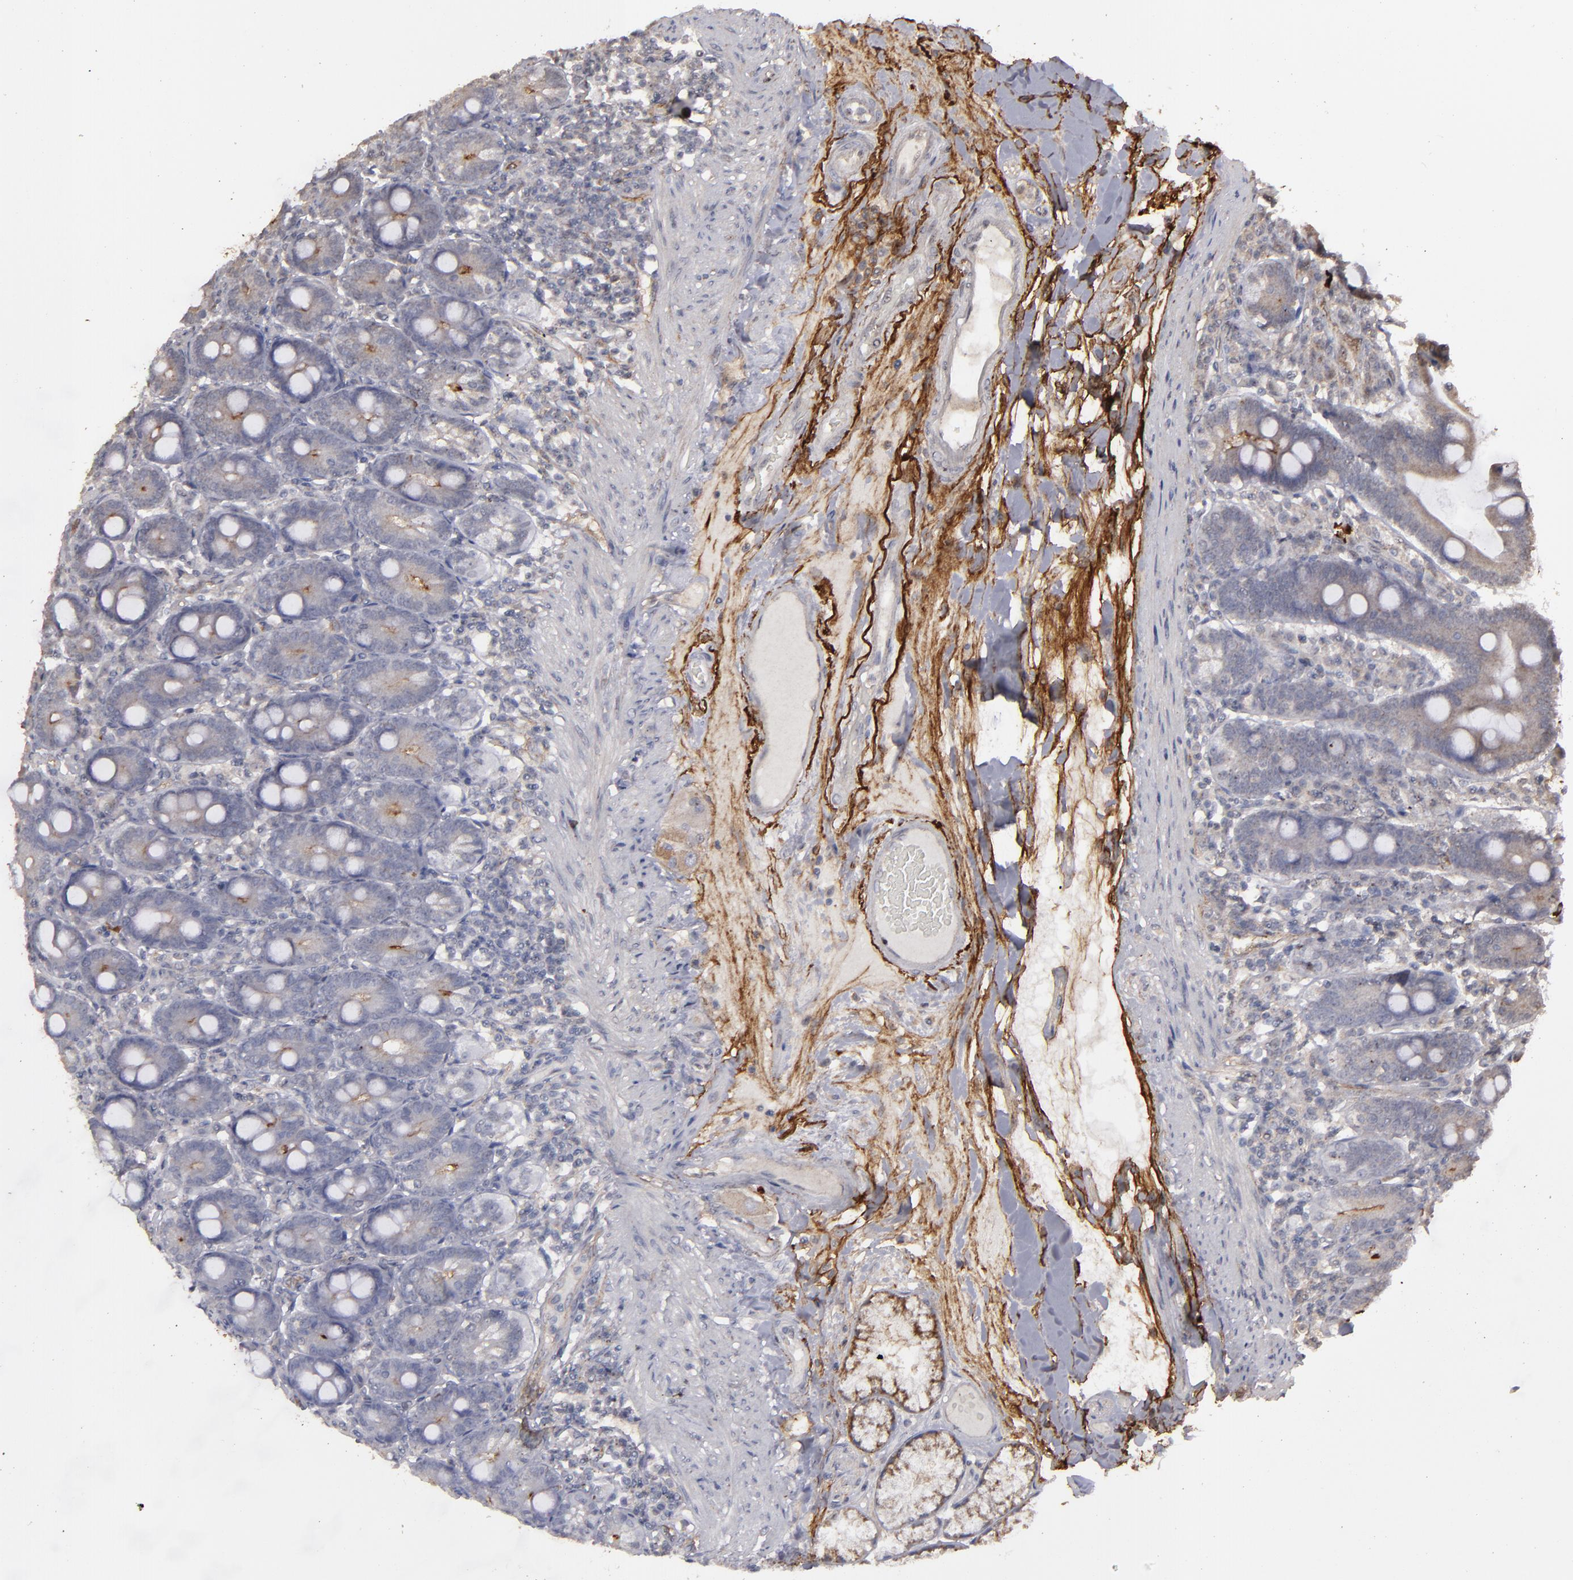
{"staining": {"intensity": "moderate", "quantity": ">75%", "location": "cytoplasmic/membranous"}, "tissue": "duodenum", "cell_type": "Glandular cells", "image_type": "normal", "snomed": [{"axis": "morphology", "description": "Normal tissue, NOS"}, {"axis": "topography", "description": "Duodenum"}], "caption": "This photomicrograph shows IHC staining of unremarkable human duodenum, with medium moderate cytoplasmic/membranous positivity in approximately >75% of glandular cells.", "gene": "CD55", "patient": {"sex": "female", "age": 64}}